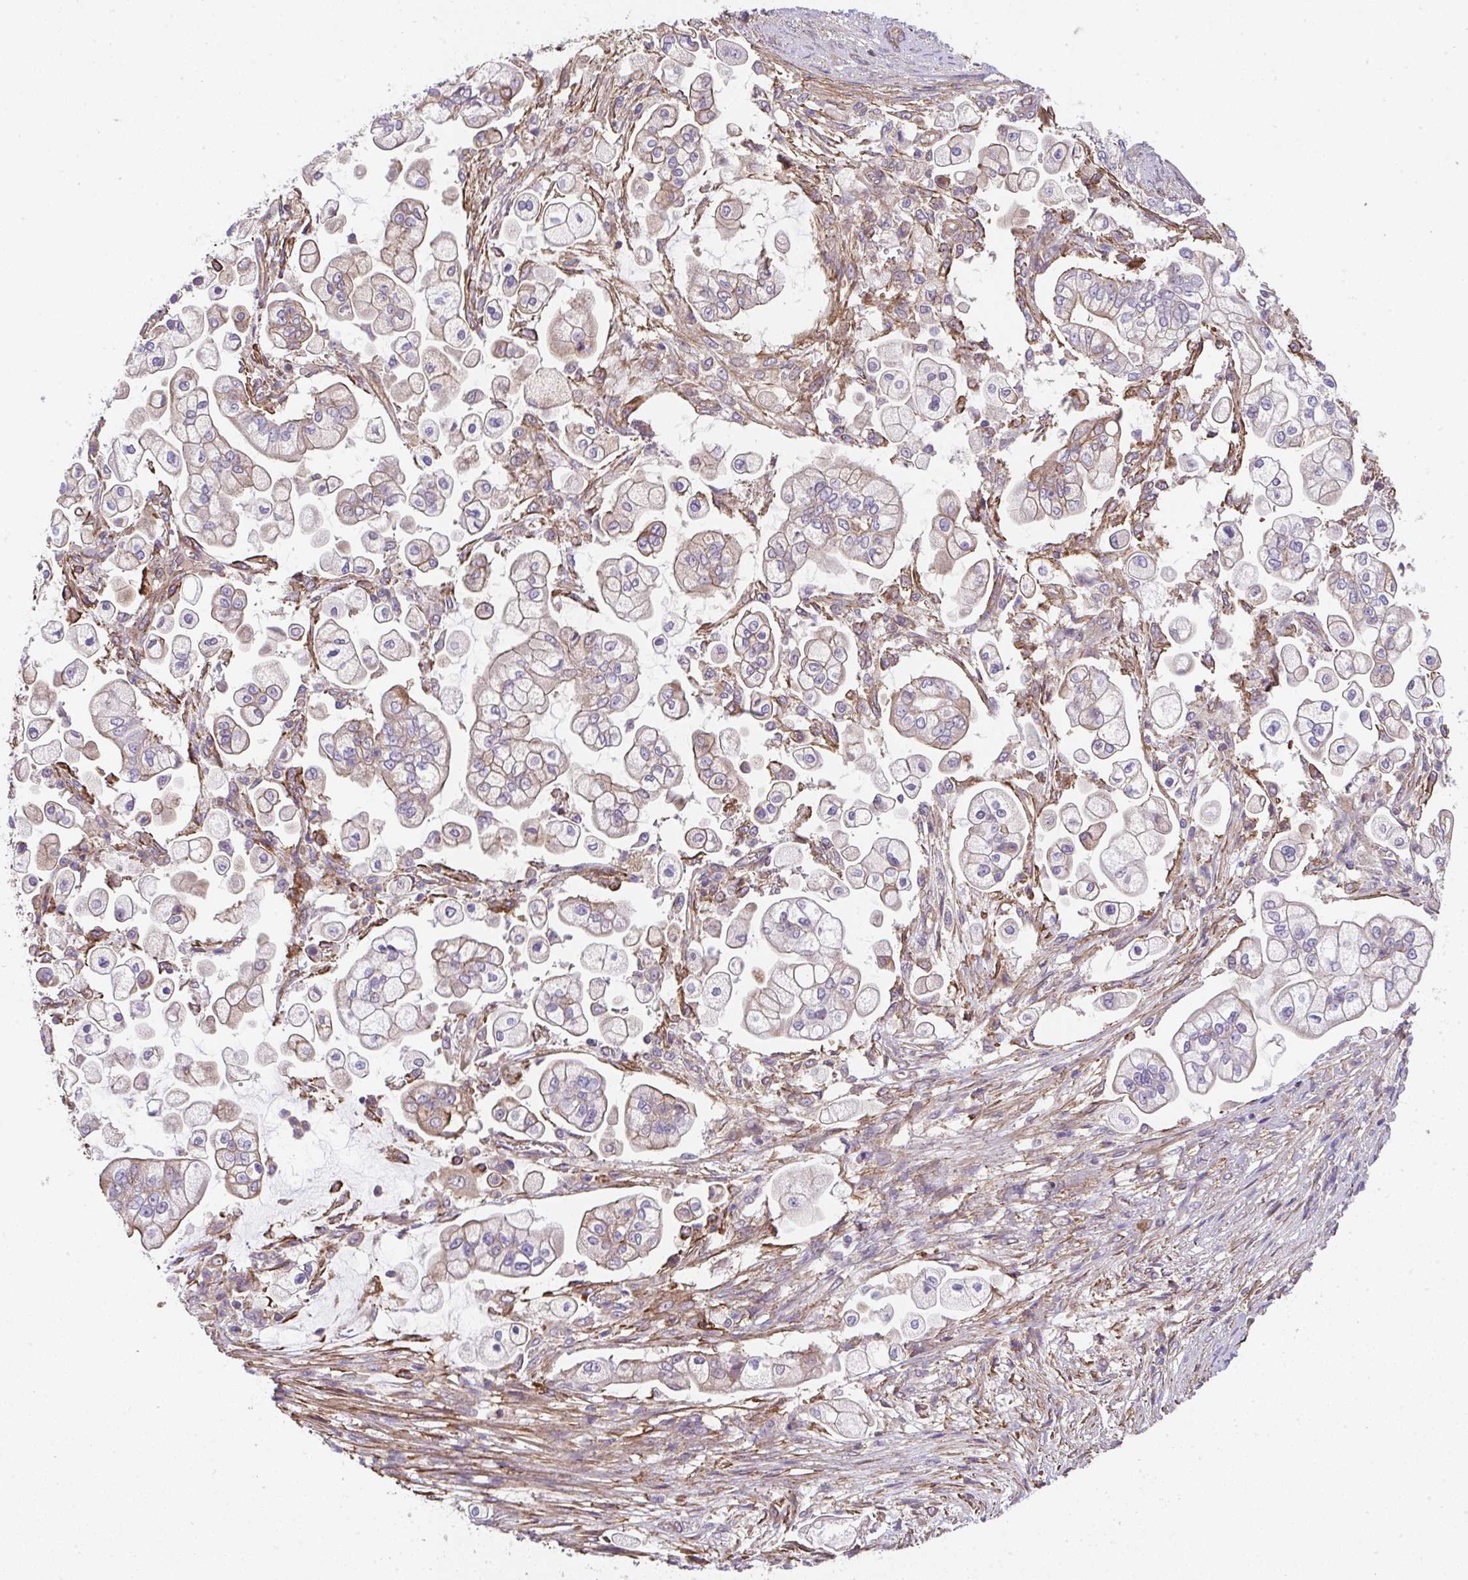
{"staining": {"intensity": "moderate", "quantity": "25%-75%", "location": "cytoplasmic/membranous"}, "tissue": "pancreatic cancer", "cell_type": "Tumor cells", "image_type": "cancer", "snomed": [{"axis": "morphology", "description": "Adenocarcinoma, NOS"}, {"axis": "topography", "description": "Pancreas"}], "caption": "An immunohistochemistry (IHC) micrograph of tumor tissue is shown. Protein staining in brown highlights moderate cytoplasmic/membranous positivity in pancreatic cancer within tumor cells.", "gene": "ZNF696", "patient": {"sex": "female", "age": 69}}